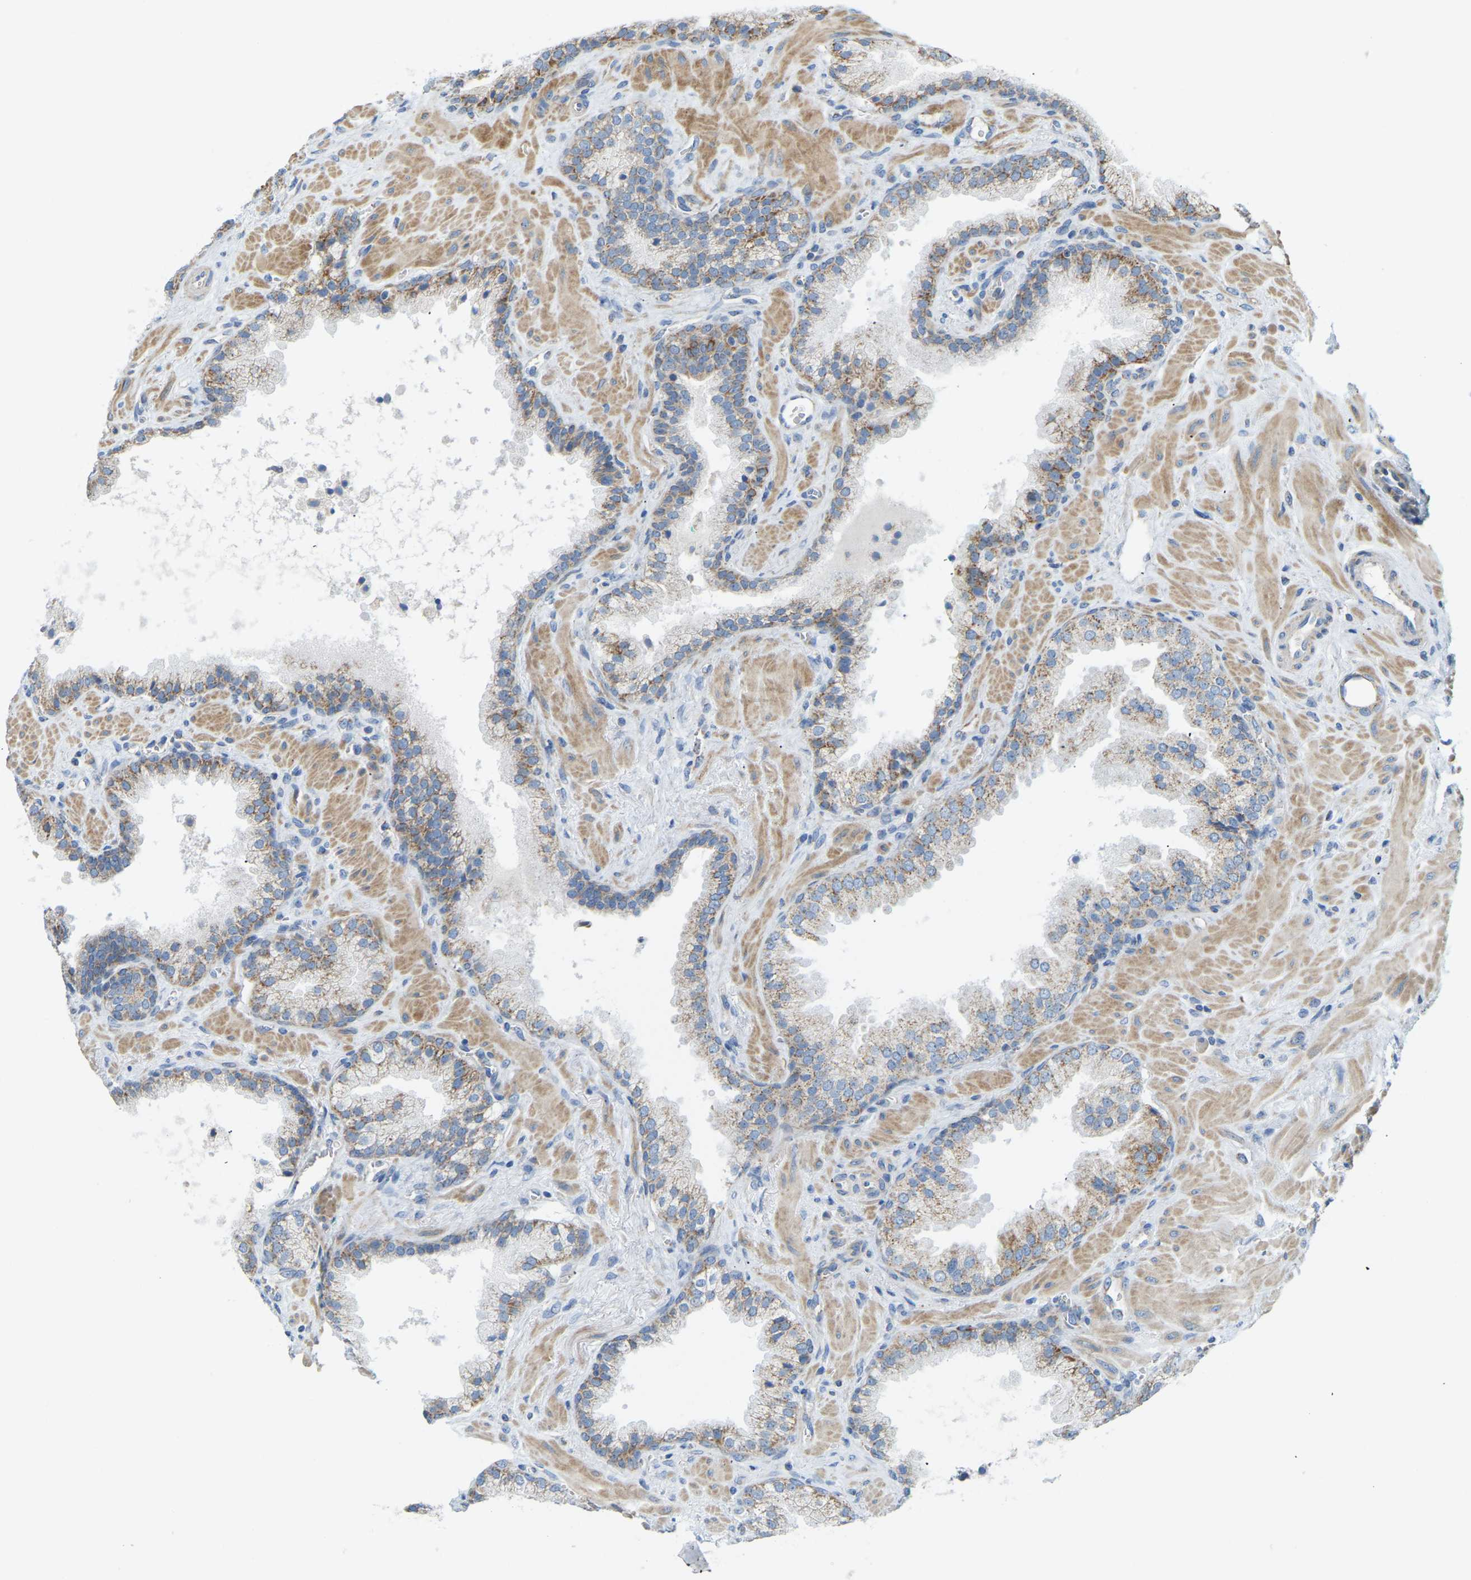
{"staining": {"intensity": "weak", "quantity": ">75%", "location": "cytoplasmic/membranous"}, "tissue": "prostate cancer", "cell_type": "Tumor cells", "image_type": "cancer", "snomed": [{"axis": "morphology", "description": "Adenocarcinoma, Low grade"}, {"axis": "topography", "description": "Prostate"}], "caption": "IHC of prostate cancer (low-grade adenocarcinoma) exhibits low levels of weak cytoplasmic/membranous positivity in about >75% of tumor cells.", "gene": "GDA", "patient": {"sex": "male", "age": 71}}